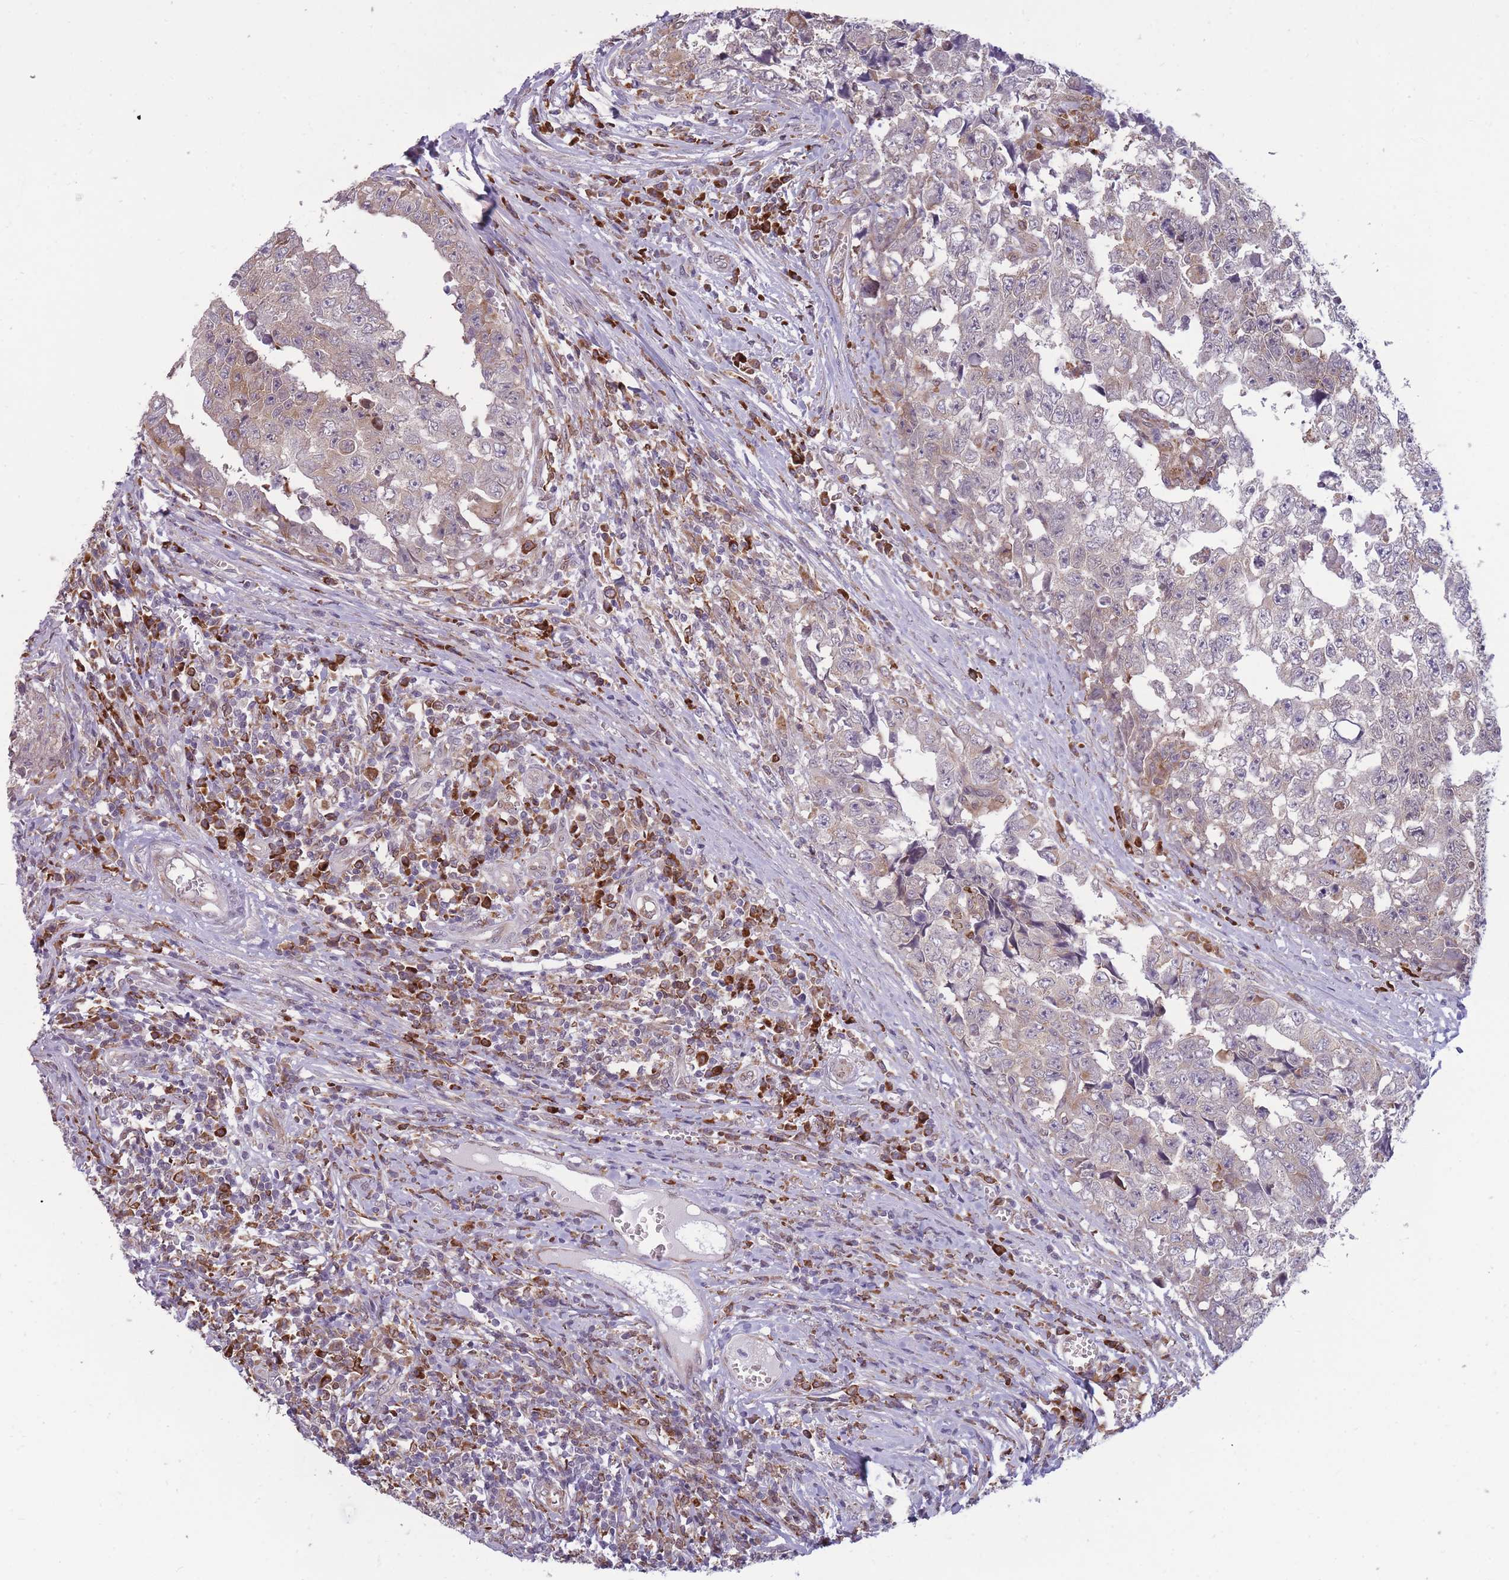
{"staining": {"intensity": "weak", "quantity": "<25%", "location": "cytoplasmic/membranous"}, "tissue": "testis cancer", "cell_type": "Tumor cells", "image_type": "cancer", "snomed": [{"axis": "morphology", "description": "Carcinoma, Embryonal, NOS"}, {"axis": "topography", "description": "Testis"}], "caption": "Immunohistochemistry image of neoplastic tissue: human testis embryonal carcinoma stained with DAB shows no significant protein positivity in tumor cells.", "gene": "TMEM121", "patient": {"sex": "male", "age": 25}}